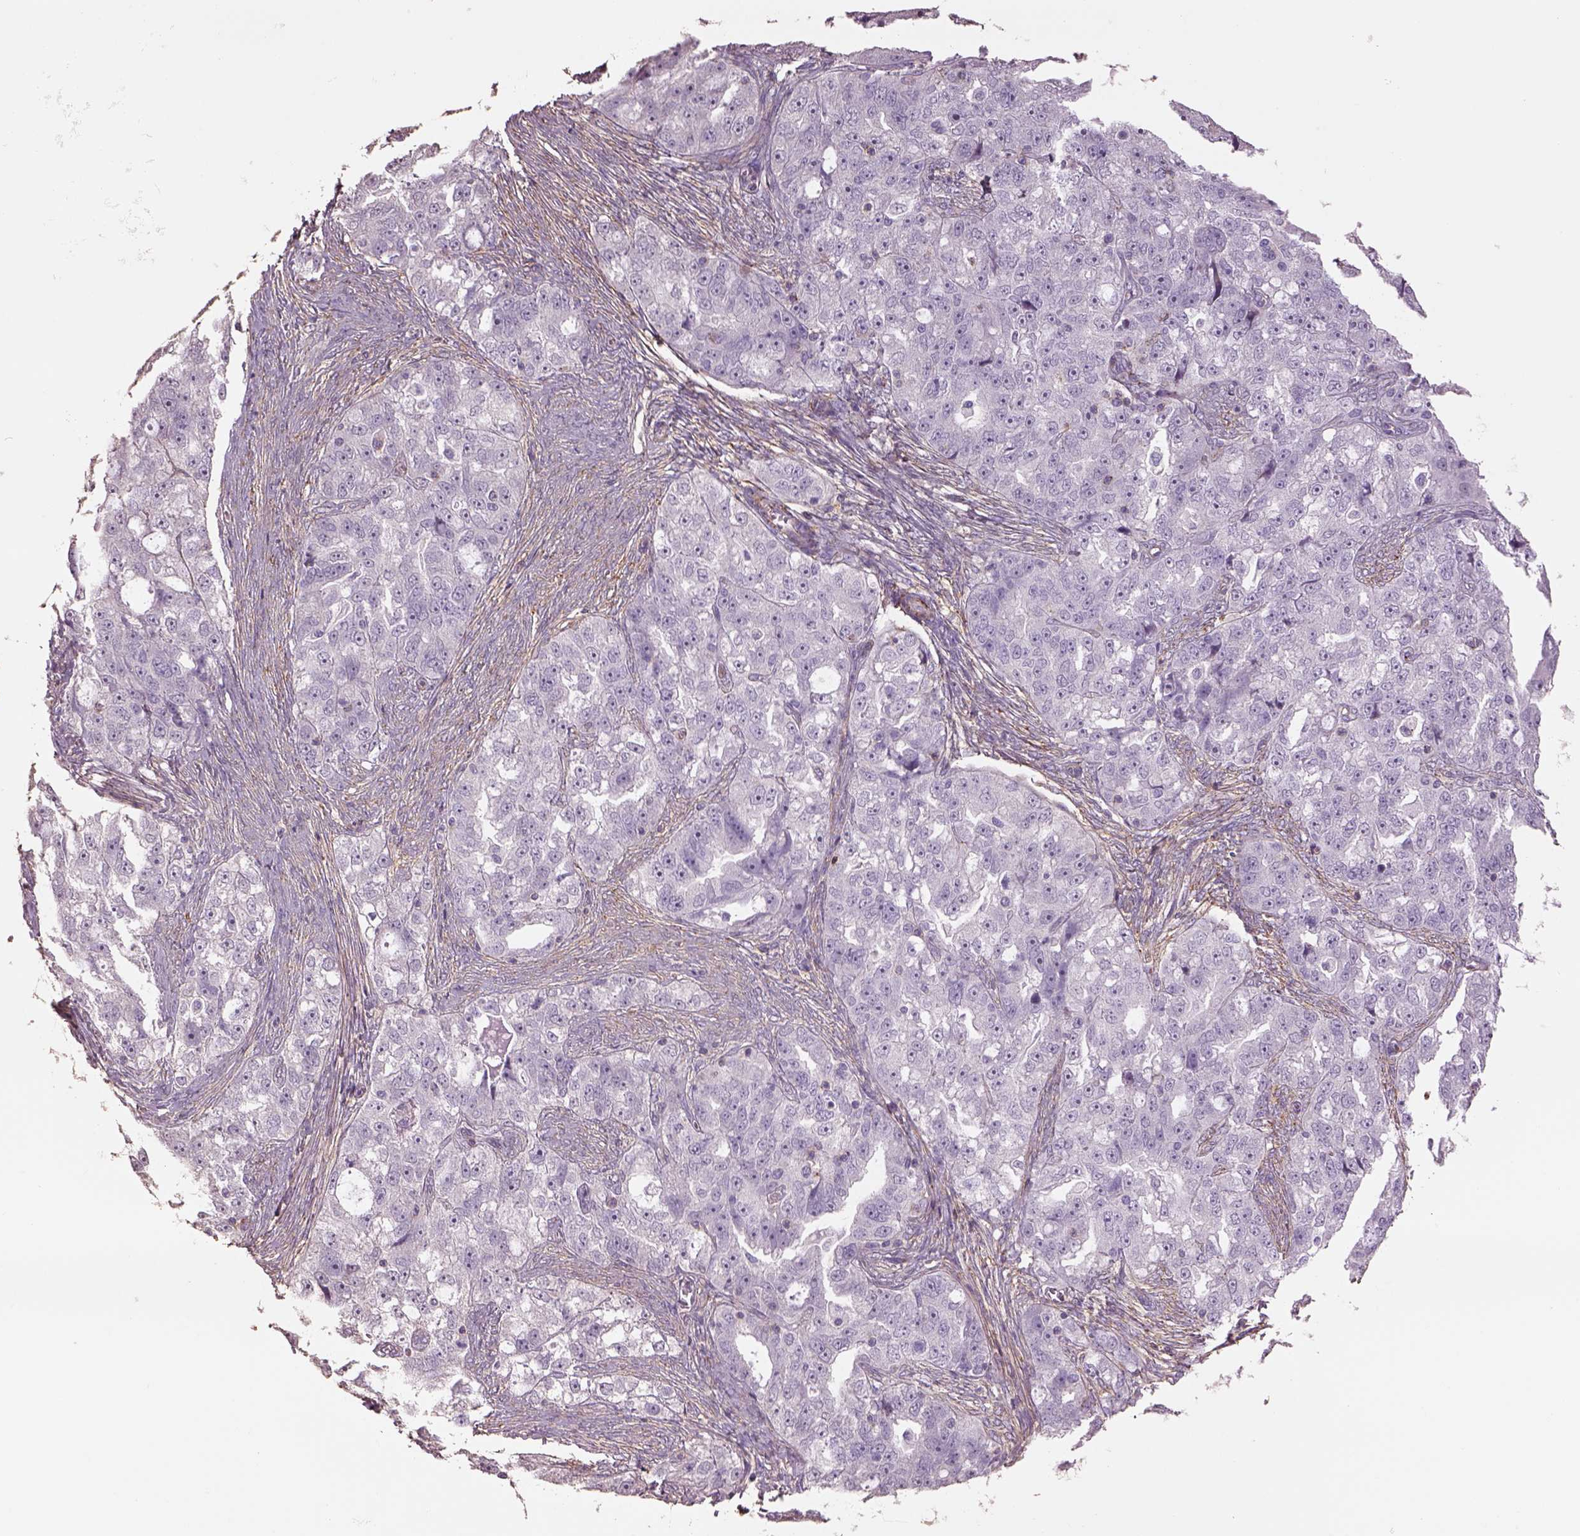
{"staining": {"intensity": "negative", "quantity": "none", "location": "none"}, "tissue": "ovarian cancer", "cell_type": "Tumor cells", "image_type": "cancer", "snomed": [{"axis": "morphology", "description": "Cystadenocarcinoma, serous, NOS"}, {"axis": "topography", "description": "Ovary"}], "caption": "Ovarian cancer (serous cystadenocarcinoma) stained for a protein using IHC demonstrates no expression tumor cells.", "gene": "LIN7A", "patient": {"sex": "female", "age": 51}}